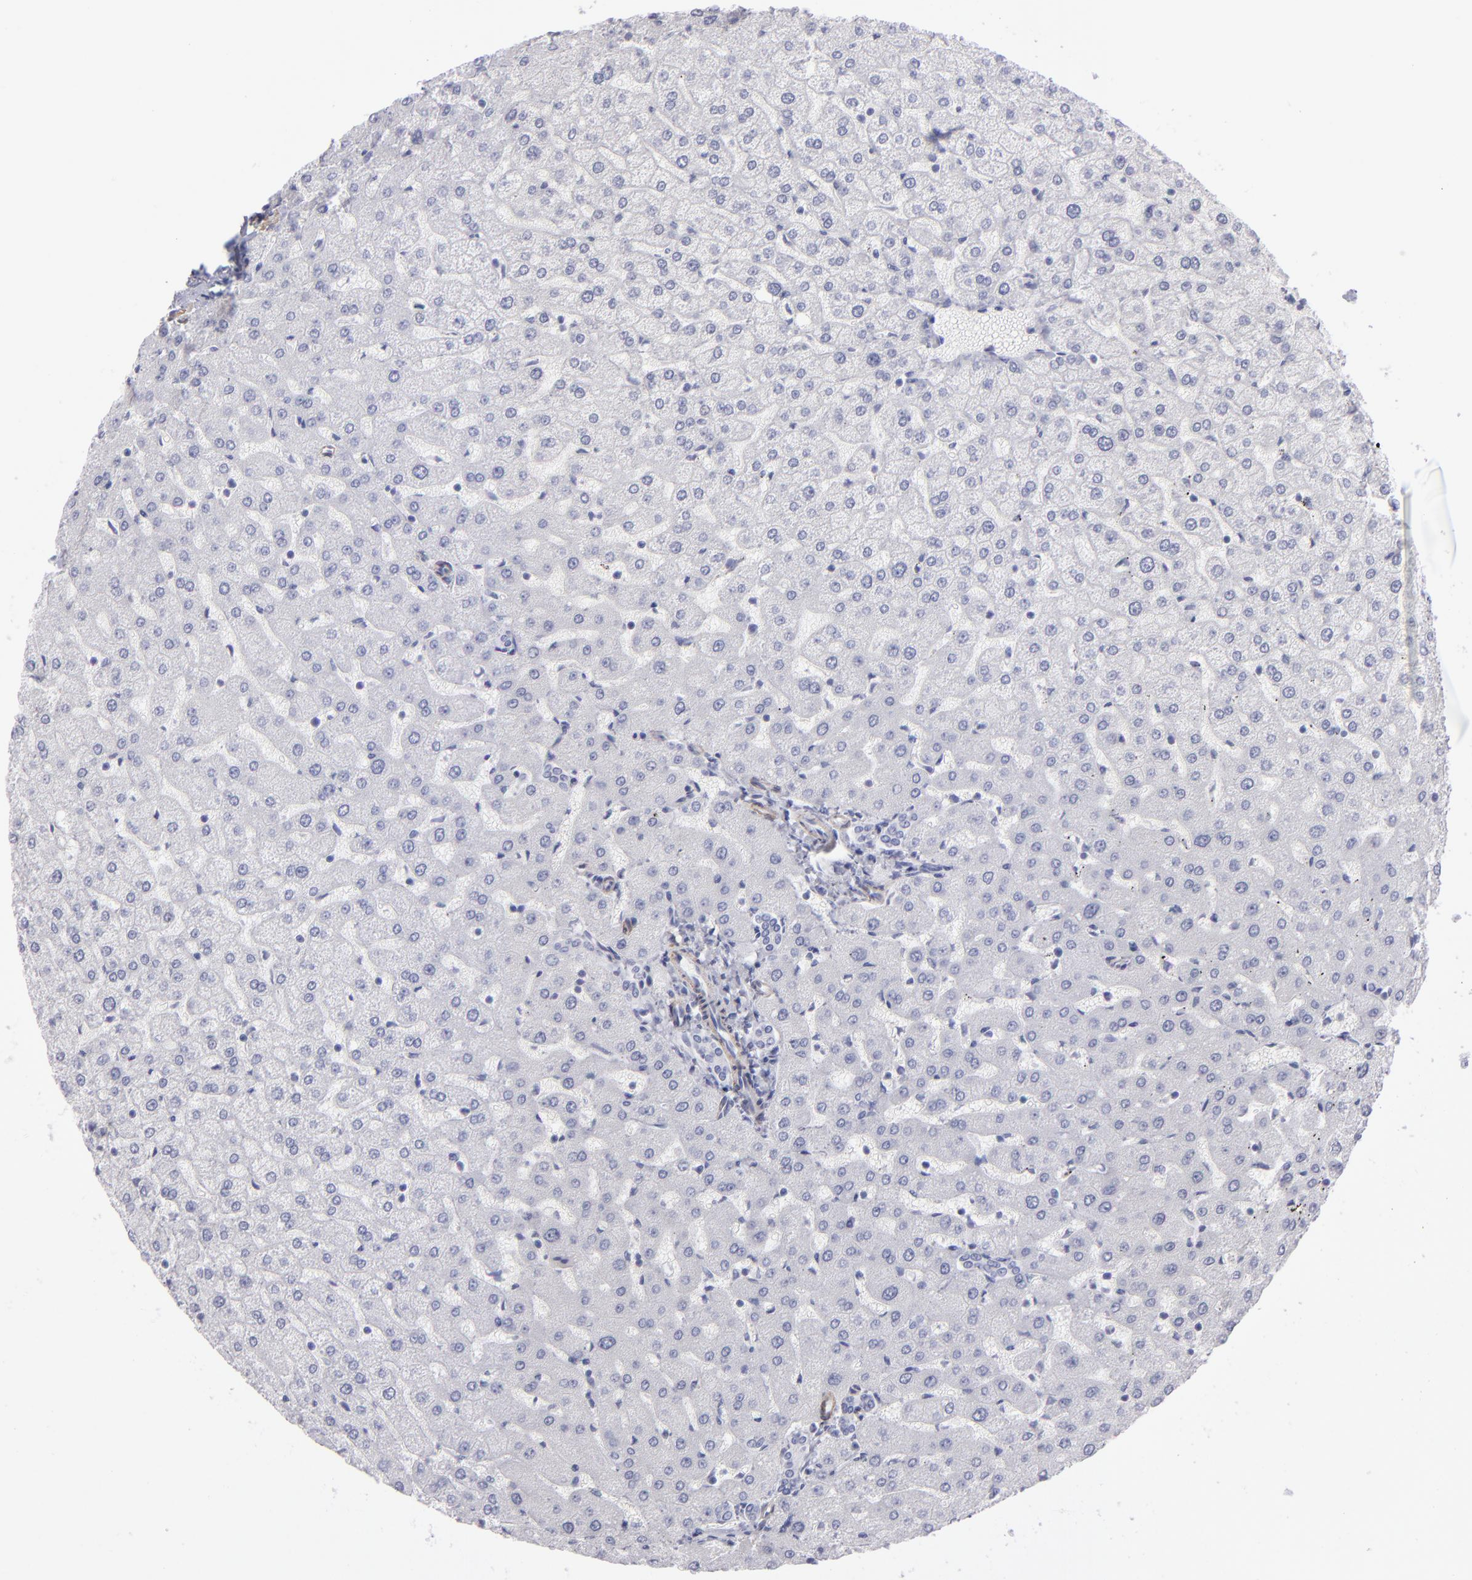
{"staining": {"intensity": "negative", "quantity": "none", "location": "none"}, "tissue": "liver", "cell_type": "Cholangiocytes", "image_type": "normal", "snomed": [{"axis": "morphology", "description": "Normal tissue, NOS"}, {"axis": "morphology", "description": "Fibrosis, NOS"}, {"axis": "topography", "description": "Liver"}], "caption": "A high-resolution histopathology image shows IHC staining of normal liver, which reveals no significant expression in cholangiocytes. The staining is performed using DAB (3,3'-diaminobenzidine) brown chromogen with nuclei counter-stained in using hematoxylin.", "gene": "MYH11", "patient": {"sex": "female", "age": 29}}